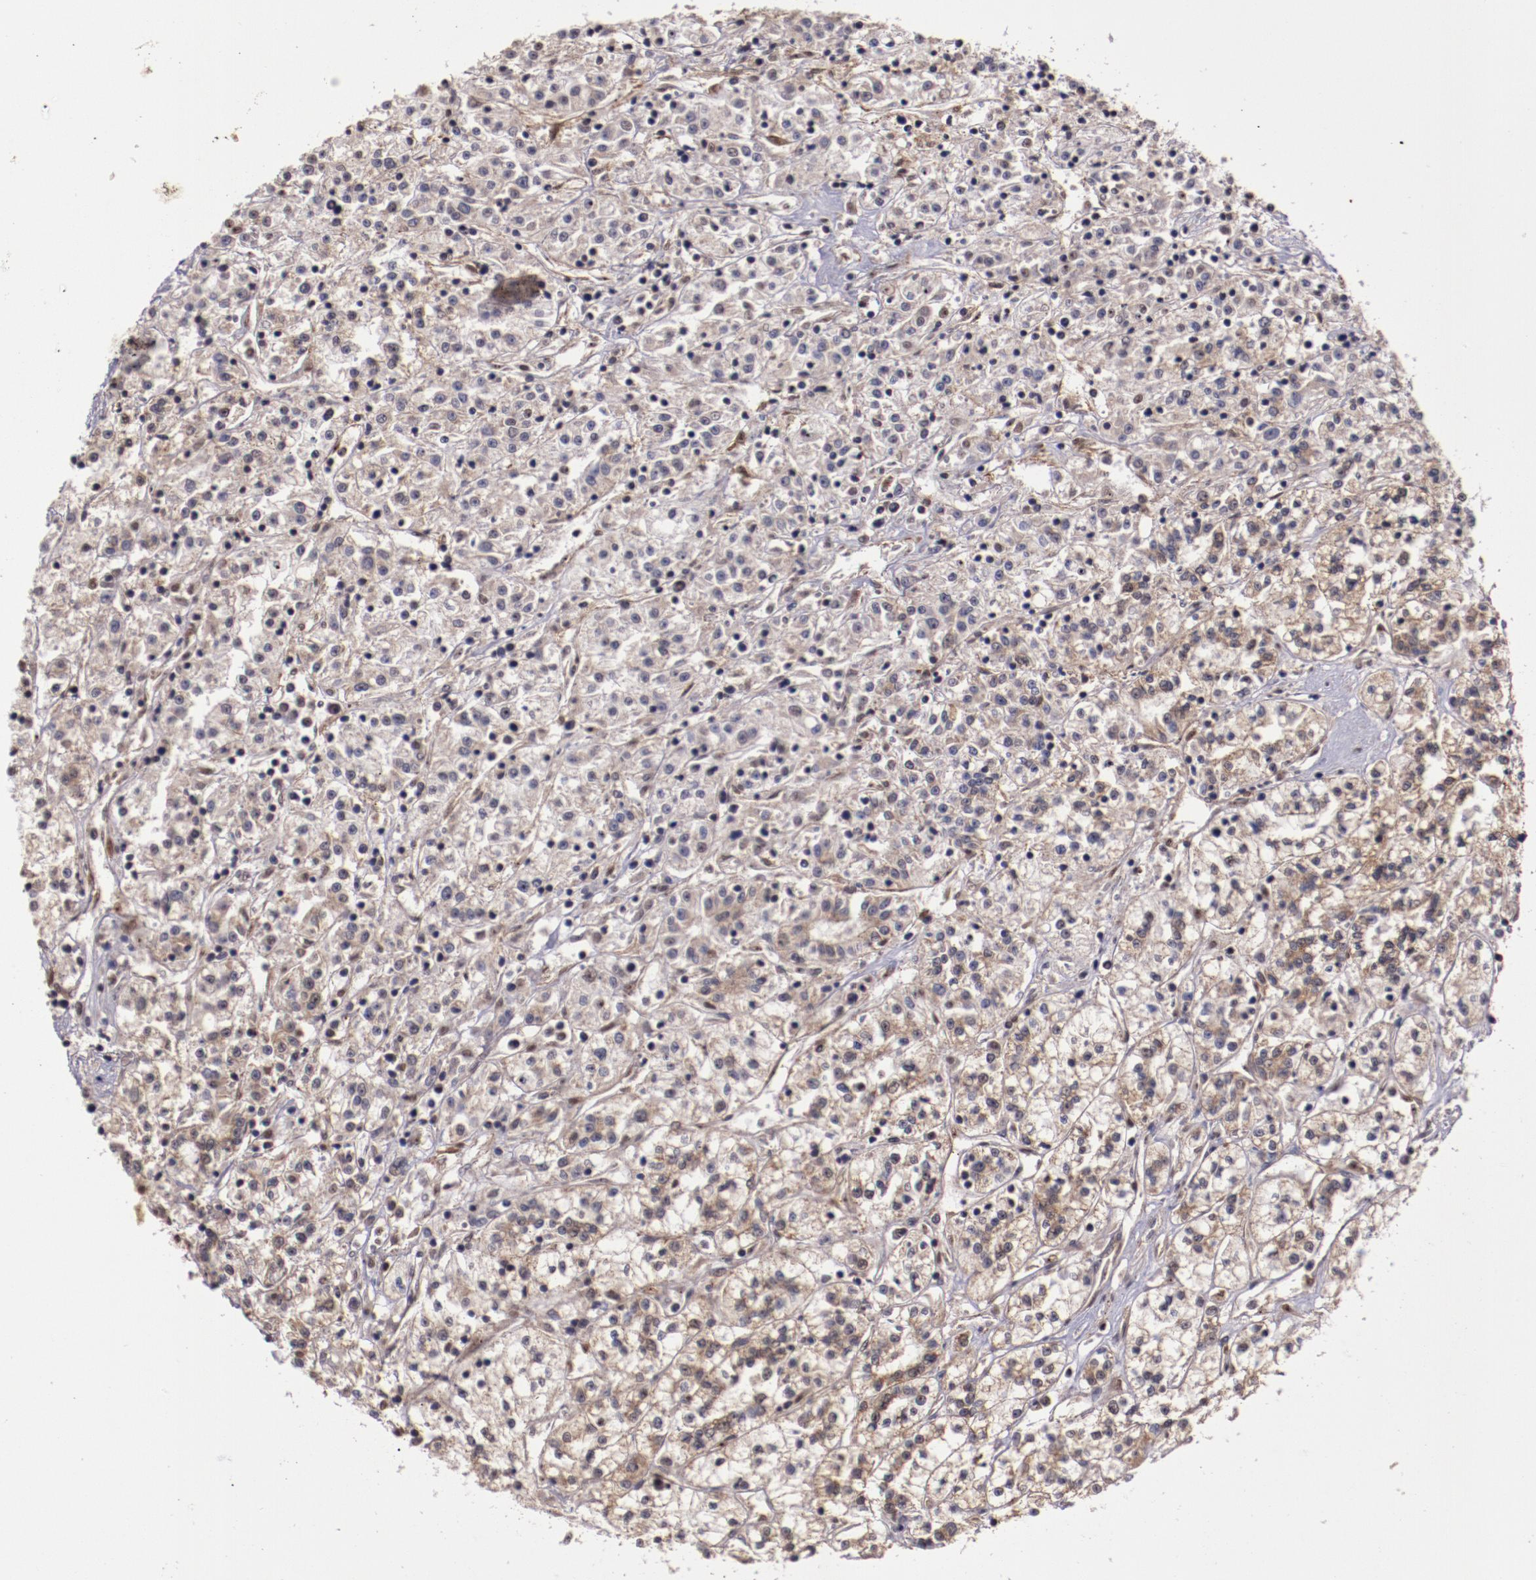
{"staining": {"intensity": "weak", "quantity": "25%-75%", "location": "cytoplasmic/membranous"}, "tissue": "renal cancer", "cell_type": "Tumor cells", "image_type": "cancer", "snomed": [{"axis": "morphology", "description": "Adenocarcinoma, NOS"}, {"axis": "topography", "description": "Kidney"}], "caption": "This micrograph reveals IHC staining of renal adenocarcinoma, with low weak cytoplasmic/membranous staining in about 25%-75% of tumor cells.", "gene": "CECR2", "patient": {"sex": "female", "age": 76}}